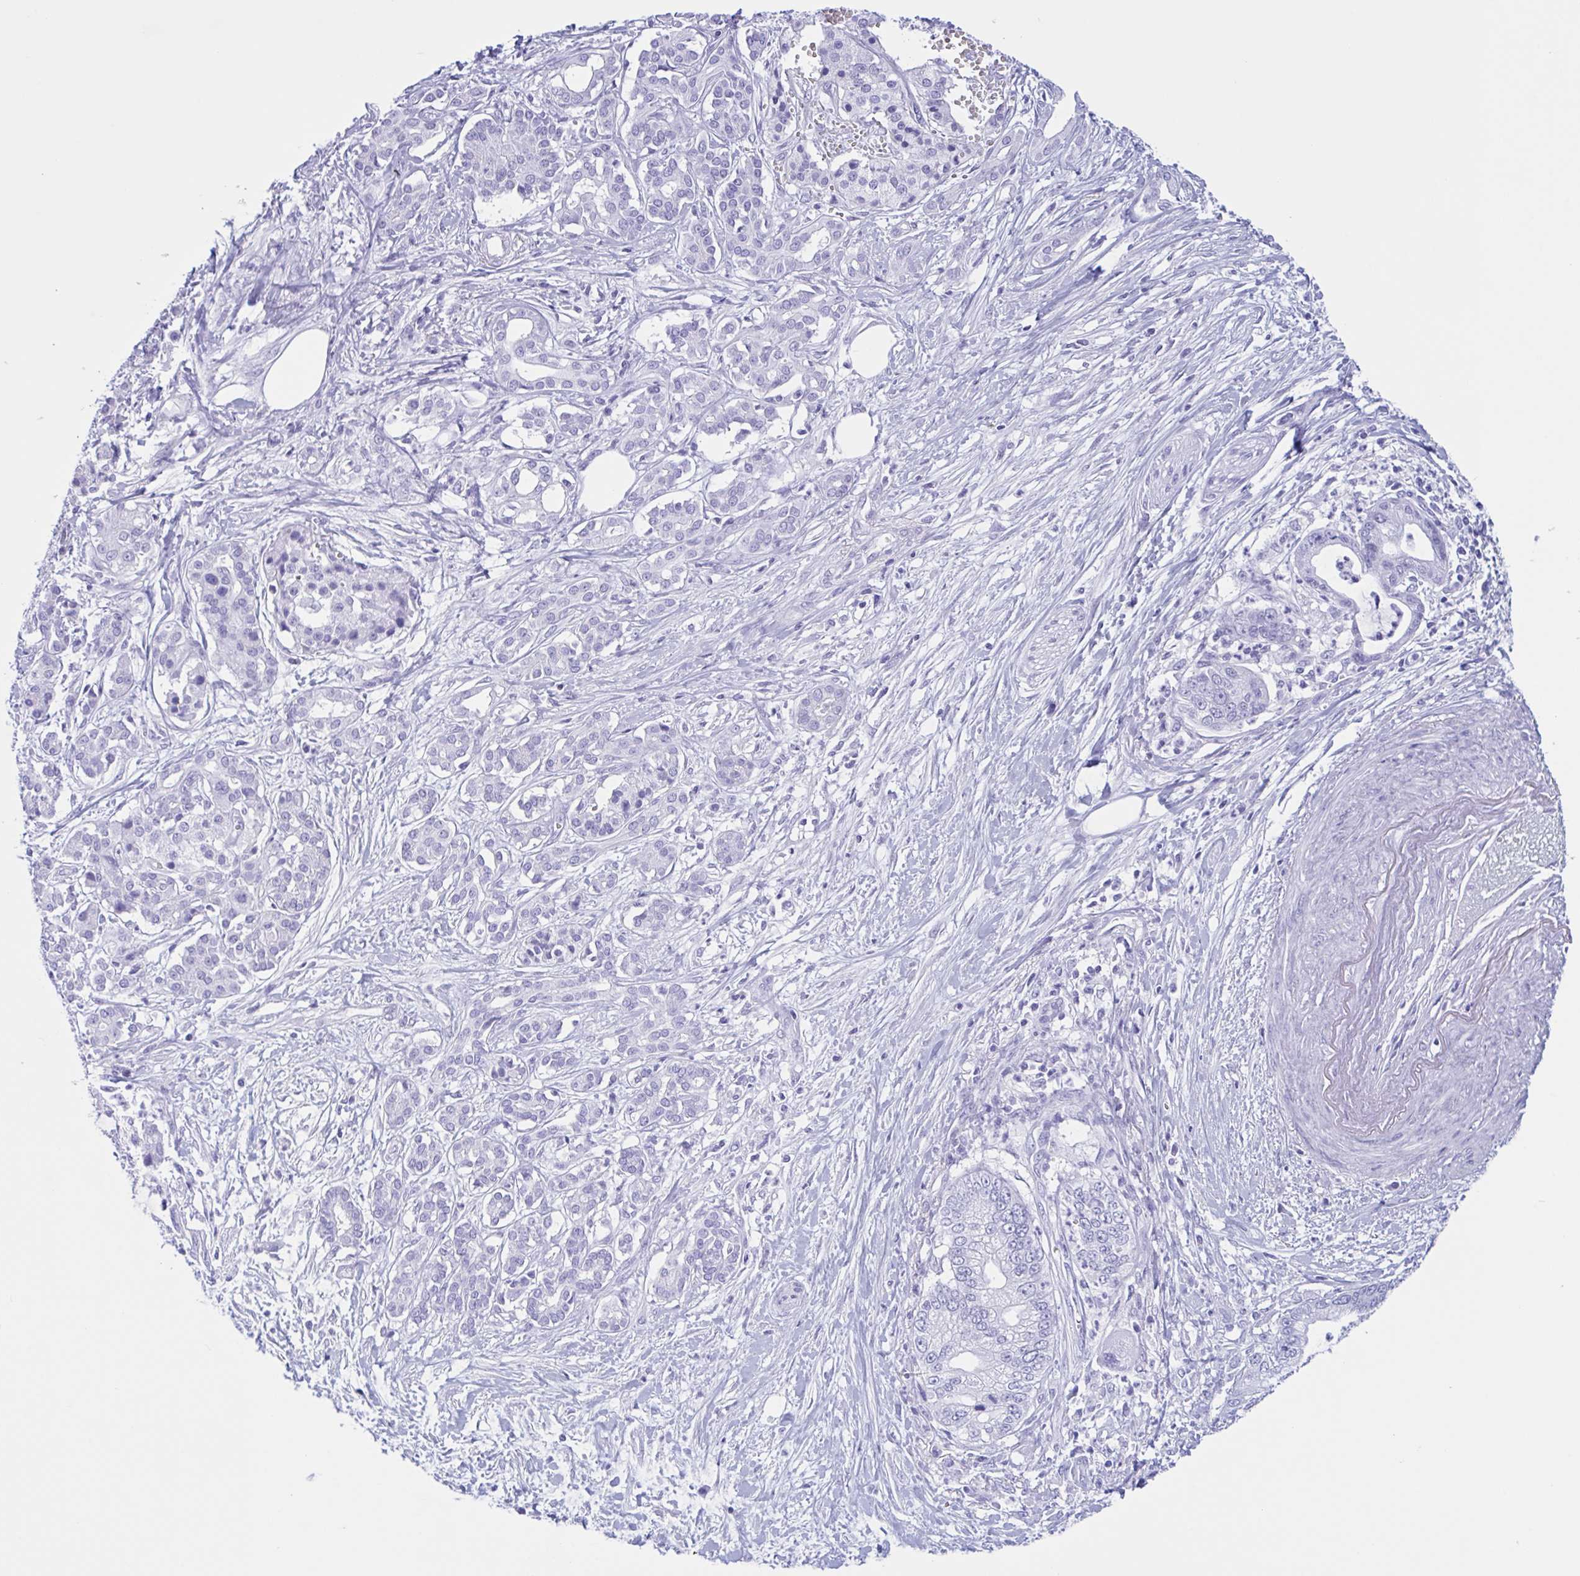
{"staining": {"intensity": "negative", "quantity": "none", "location": "none"}, "tissue": "pancreatic cancer", "cell_type": "Tumor cells", "image_type": "cancer", "snomed": [{"axis": "morphology", "description": "Adenocarcinoma, NOS"}, {"axis": "topography", "description": "Pancreas"}], "caption": "Immunohistochemistry (IHC) of pancreatic cancer reveals no staining in tumor cells.", "gene": "ZNF850", "patient": {"sex": "male", "age": 69}}